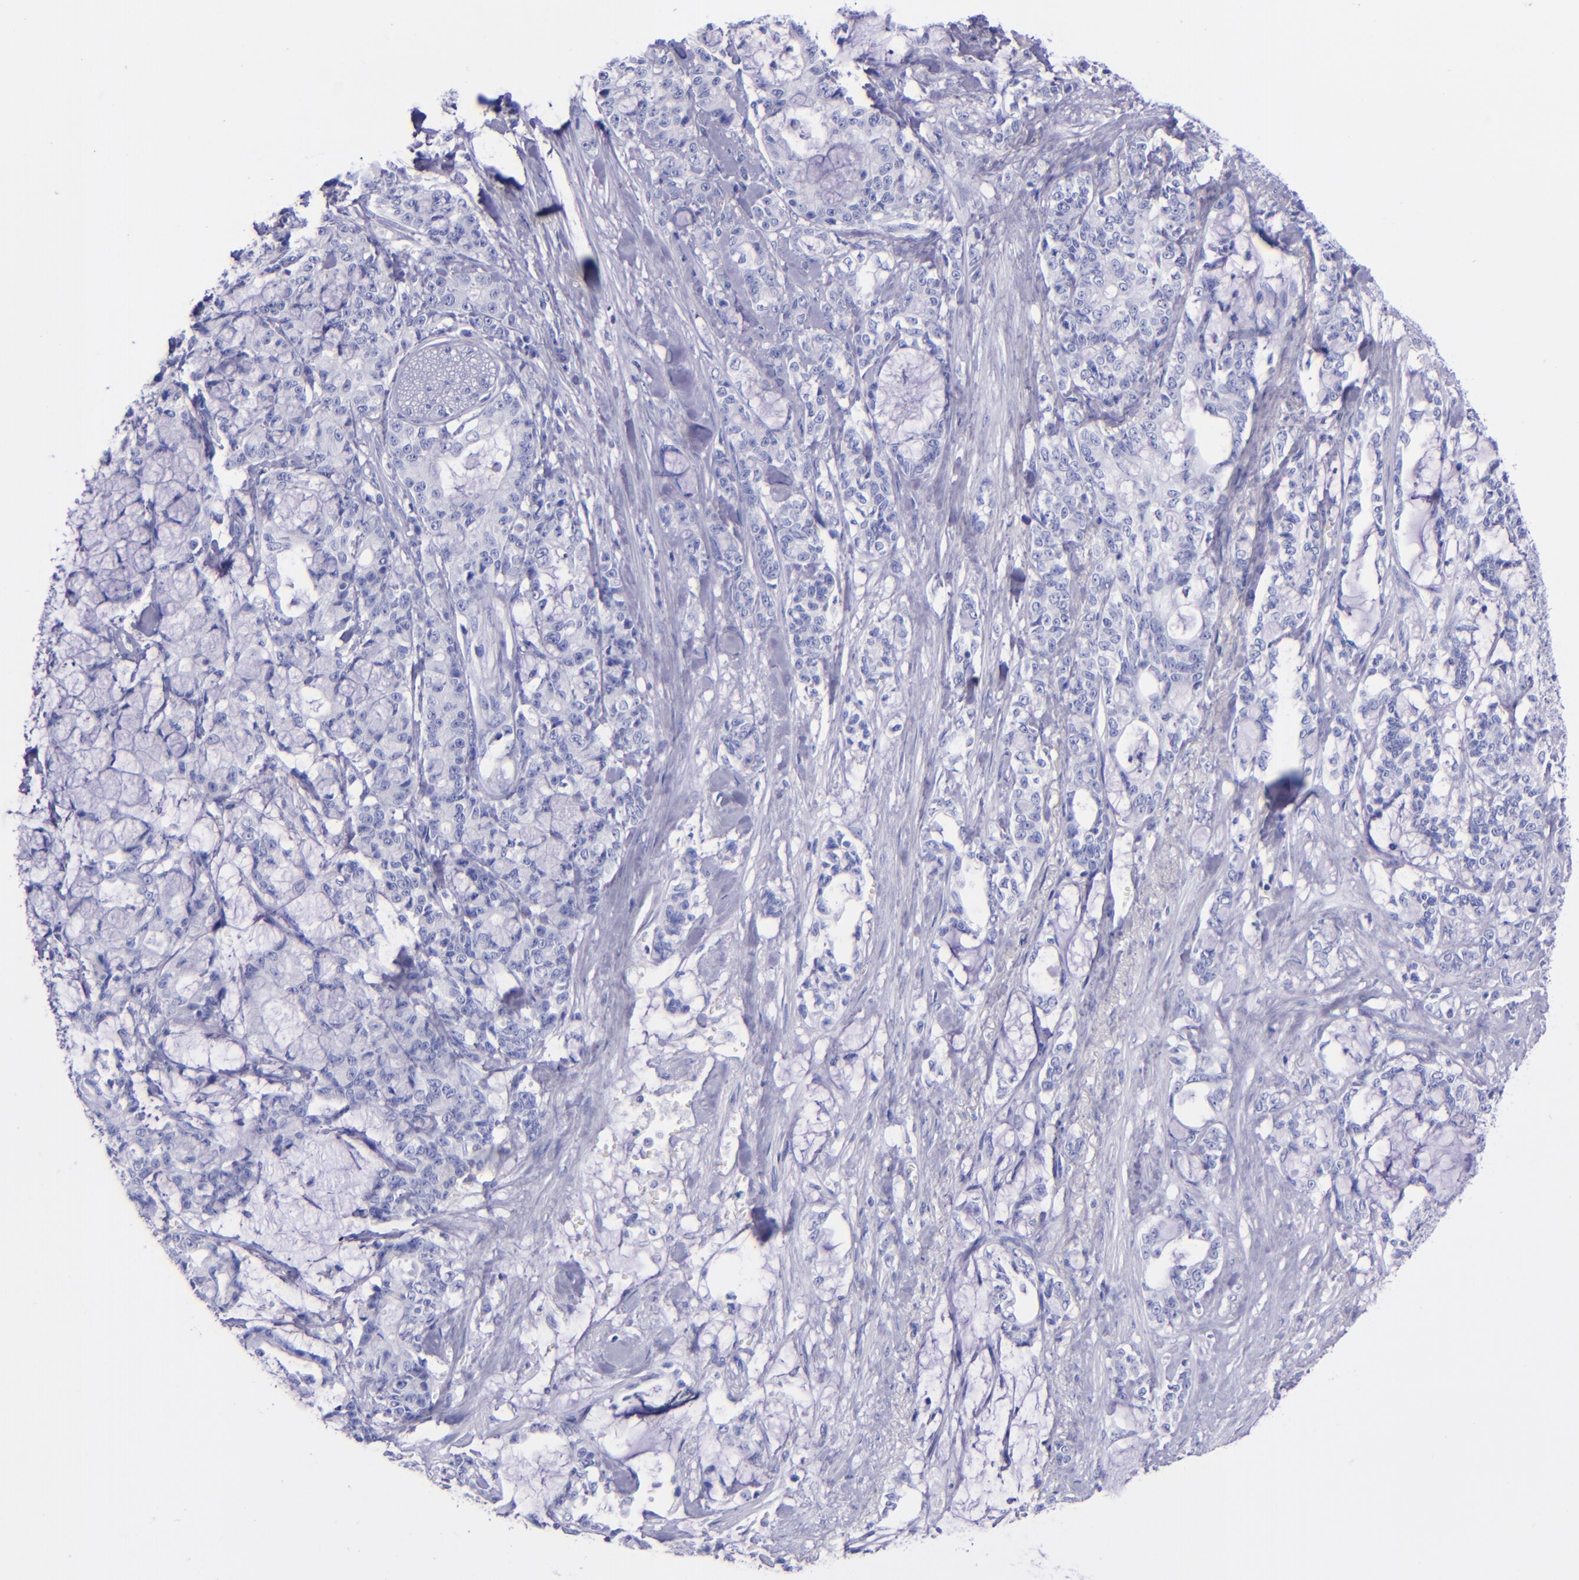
{"staining": {"intensity": "negative", "quantity": "none", "location": "none"}, "tissue": "pancreatic cancer", "cell_type": "Tumor cells", "image_type": "cancer", "snomed": [{"axis": "morphology", "description": "Adenocarcinoma, NOS"}, {"axis": "topography", "description": "Pancreas"}], "caption": "Immunohistochemistry of adenocarcinoma (pancreatic) shows no expression in tumor cells.", "gene": "LAG3", "patient": {"sex": "female", "age": 73}}